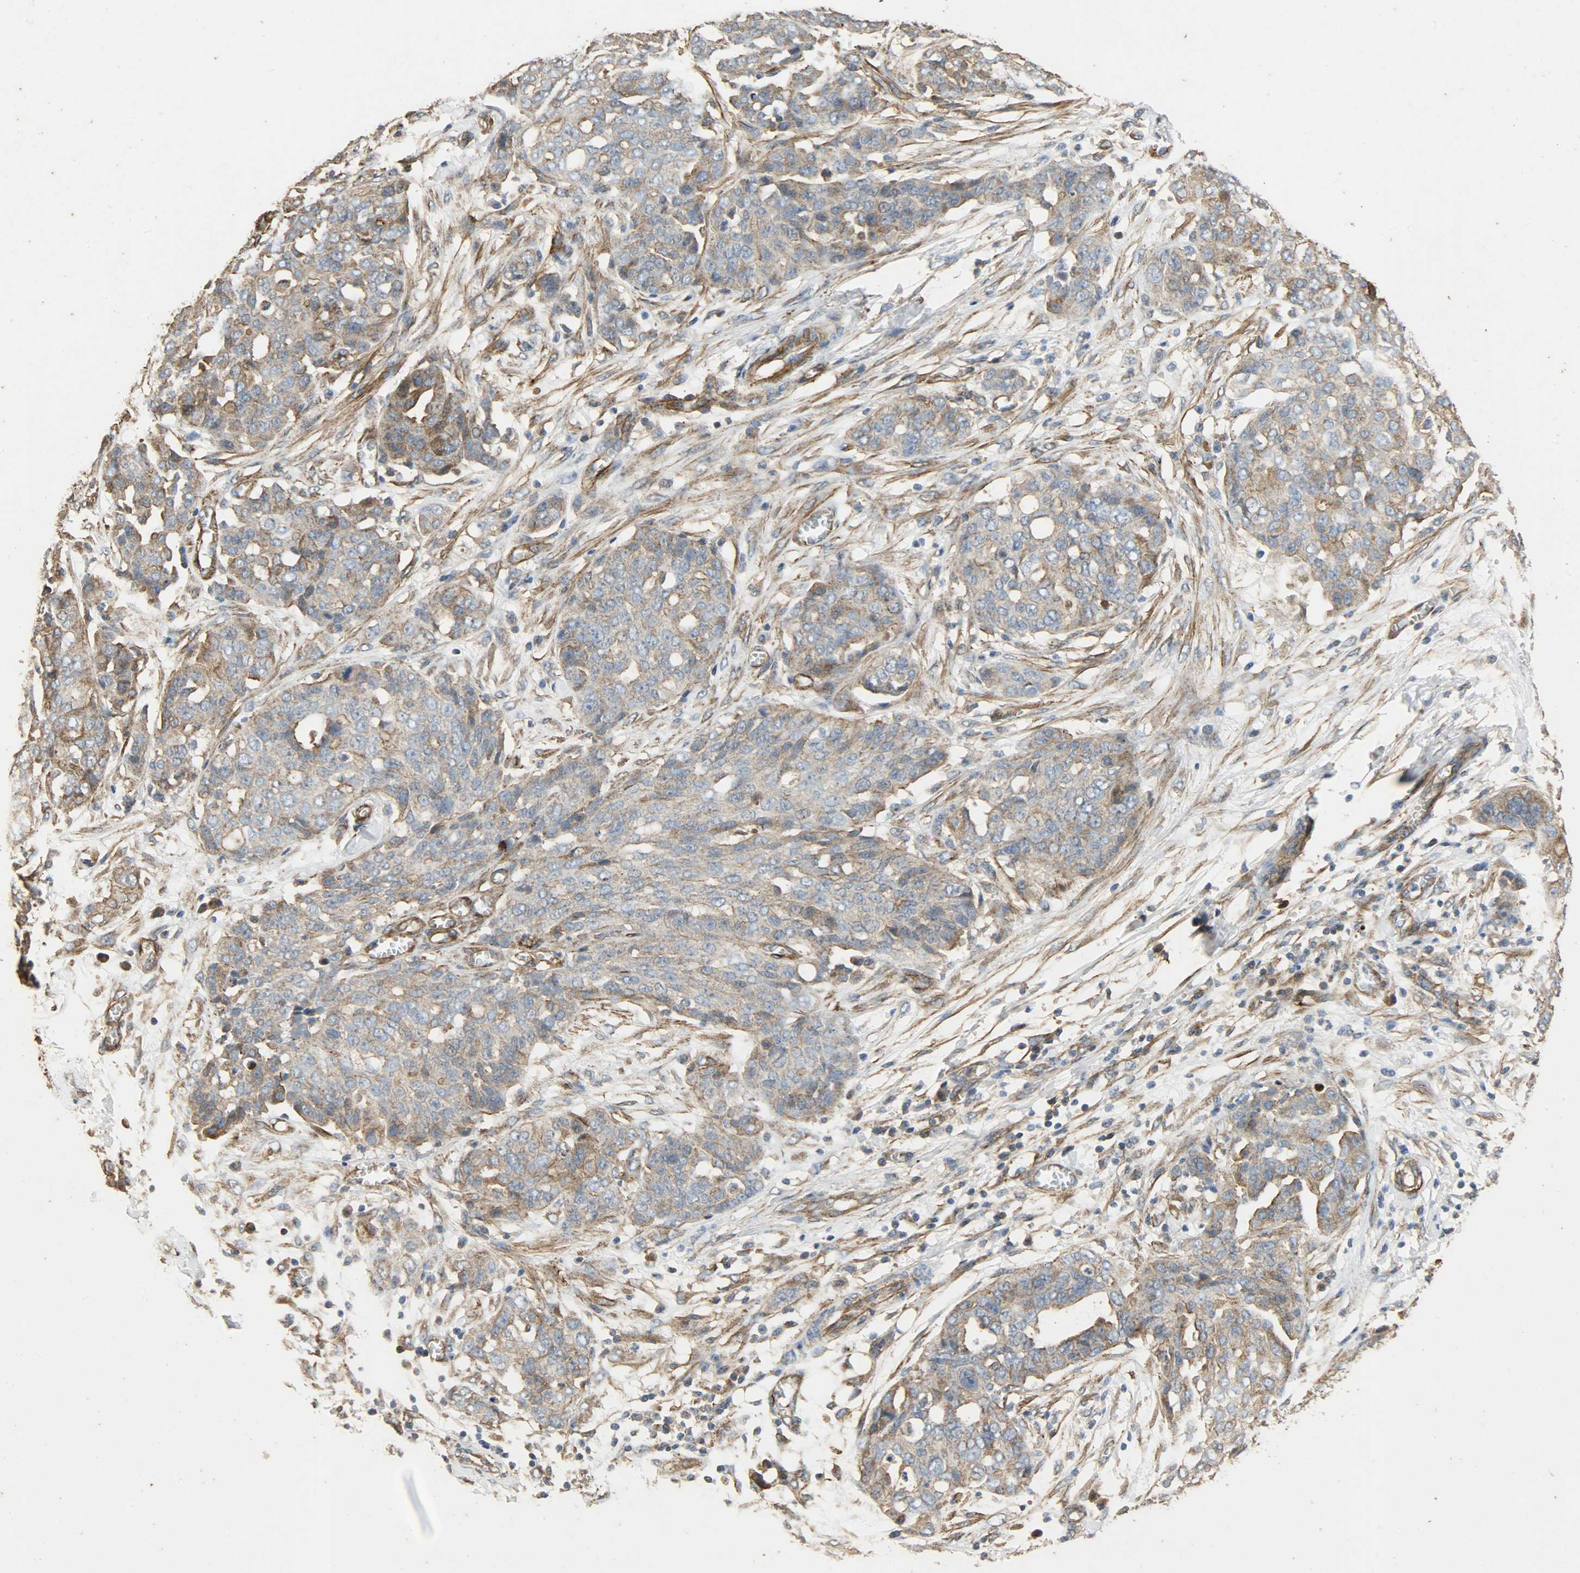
{"staining": {"intensity": "weak", "quantity": ">75%", "location": "cytoplasmic/membranous"}, "tissue": "ovarian cancer", "cell_type": "Tumor cells", "image_type": "cancer", "snomed": [{"axis": "morphology", "description": "Cystadenocarcinoma, serous, NOS"}, {"axis": "topography", "description": "Soft tissue"}, {"axis": "topography", "description": "Ovary"}], "caption": "Tumor cells display weak cytoplasmic/membranous expression in about >75% of cells in ovarian cancer.", "gene": "TPM4", "patient": {"sex": "female", "age": 57}}